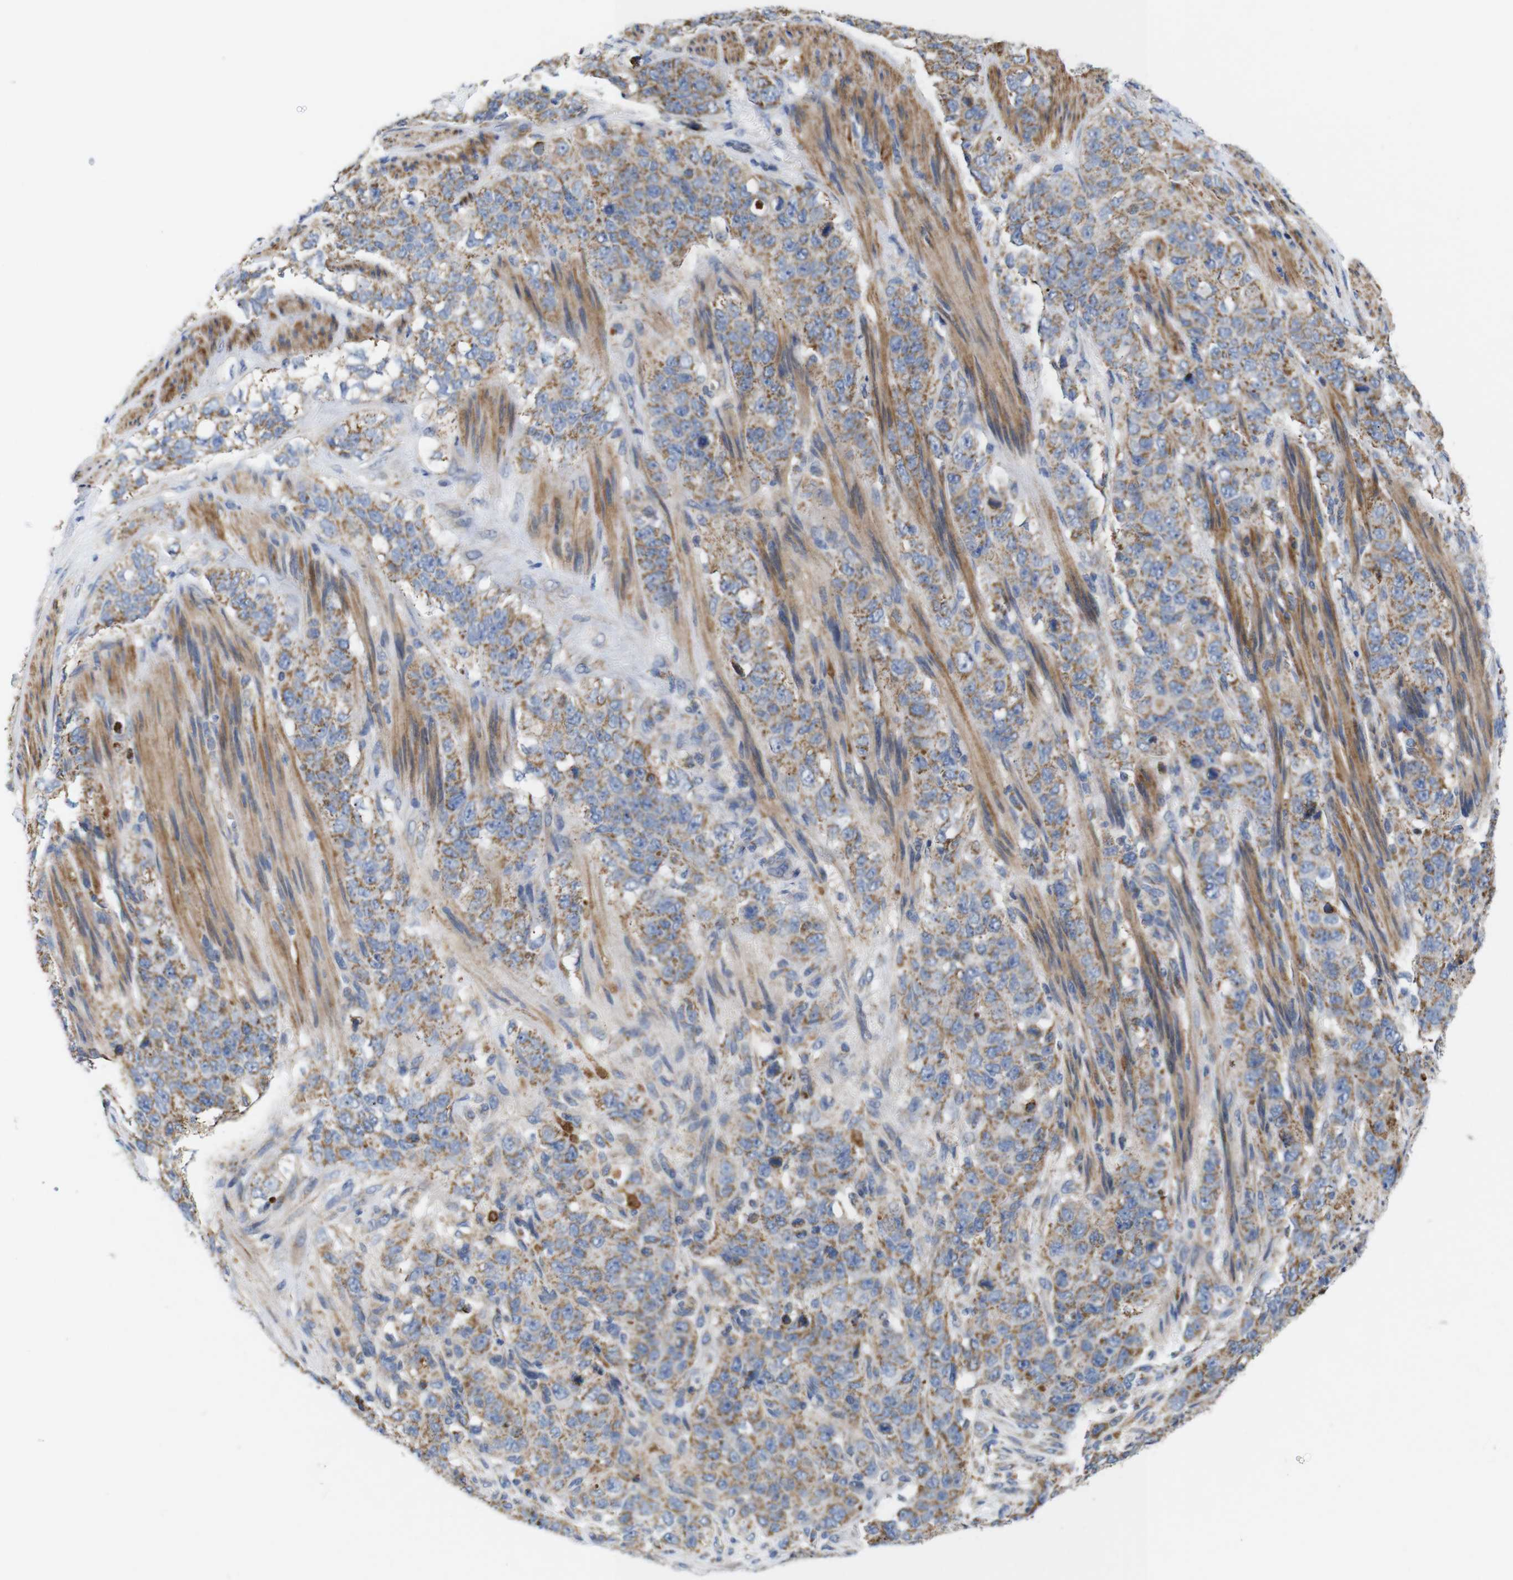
{"staining": {"intensity": "moderate", "quantity": ">75%", "location": "cytoplasmic/membranous"}, "tissue": "stomach cancer", "cell_type": "Tumor cells", "image_type": "cancer", "snomed": [{"axis": "morphology", "description": "Adenocarcinoma, NOS"}, {"axis": "topography", "description": "Stomach"}], "caption": "Protein analysis of adenocarcinoma (stomach) tissue shows moderate cytoplasmic/membranous positivity in approximately >75% of tumor cells.", "gene": "FAM171B", "patient": {"sex": "male", "age": 48}}